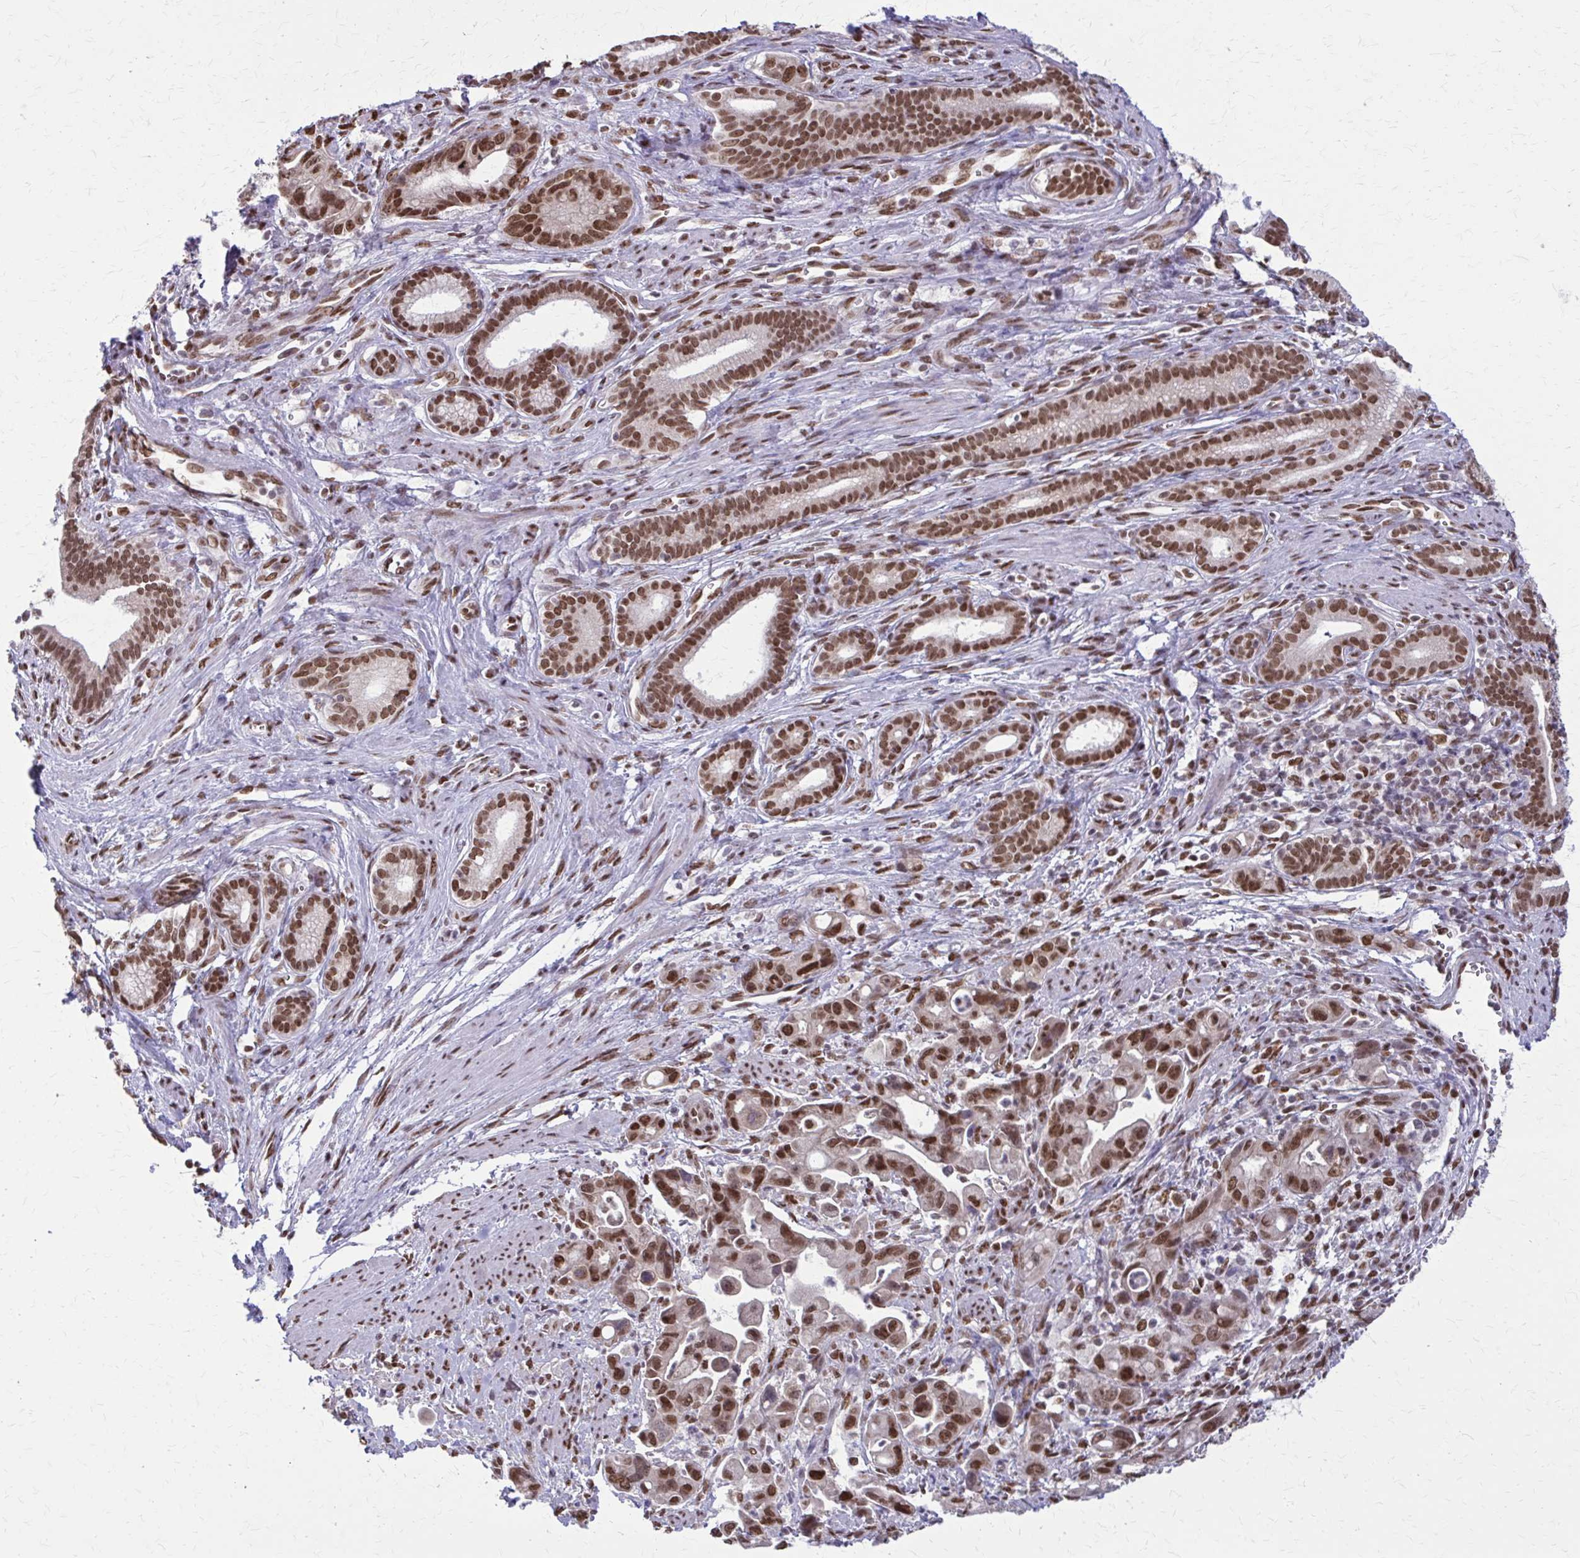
{"staining": {"intensity": "strong", "quantity": ">75%", "location": "nuclear"}, "tissue": "pancreatic cancer", "cell_type": "Tumor cells", "image_type": "cancer", "snomed": [{"axis": "morphology", "description": "Adenocarcinoma, NOS"}, {"axis": "topography", "description": "Pancreas"}], "caption": "This photomicrograph displays pancreatic cancer (adenocarcinoma) stained with immunohistochemistry to label a protein in brown. The nuclear of tumor cells show strong positivity for the protein. Nuclei are counter-stained blue.", "gene": "TTF1", "patient": {"sex": "male", "age": 68}}